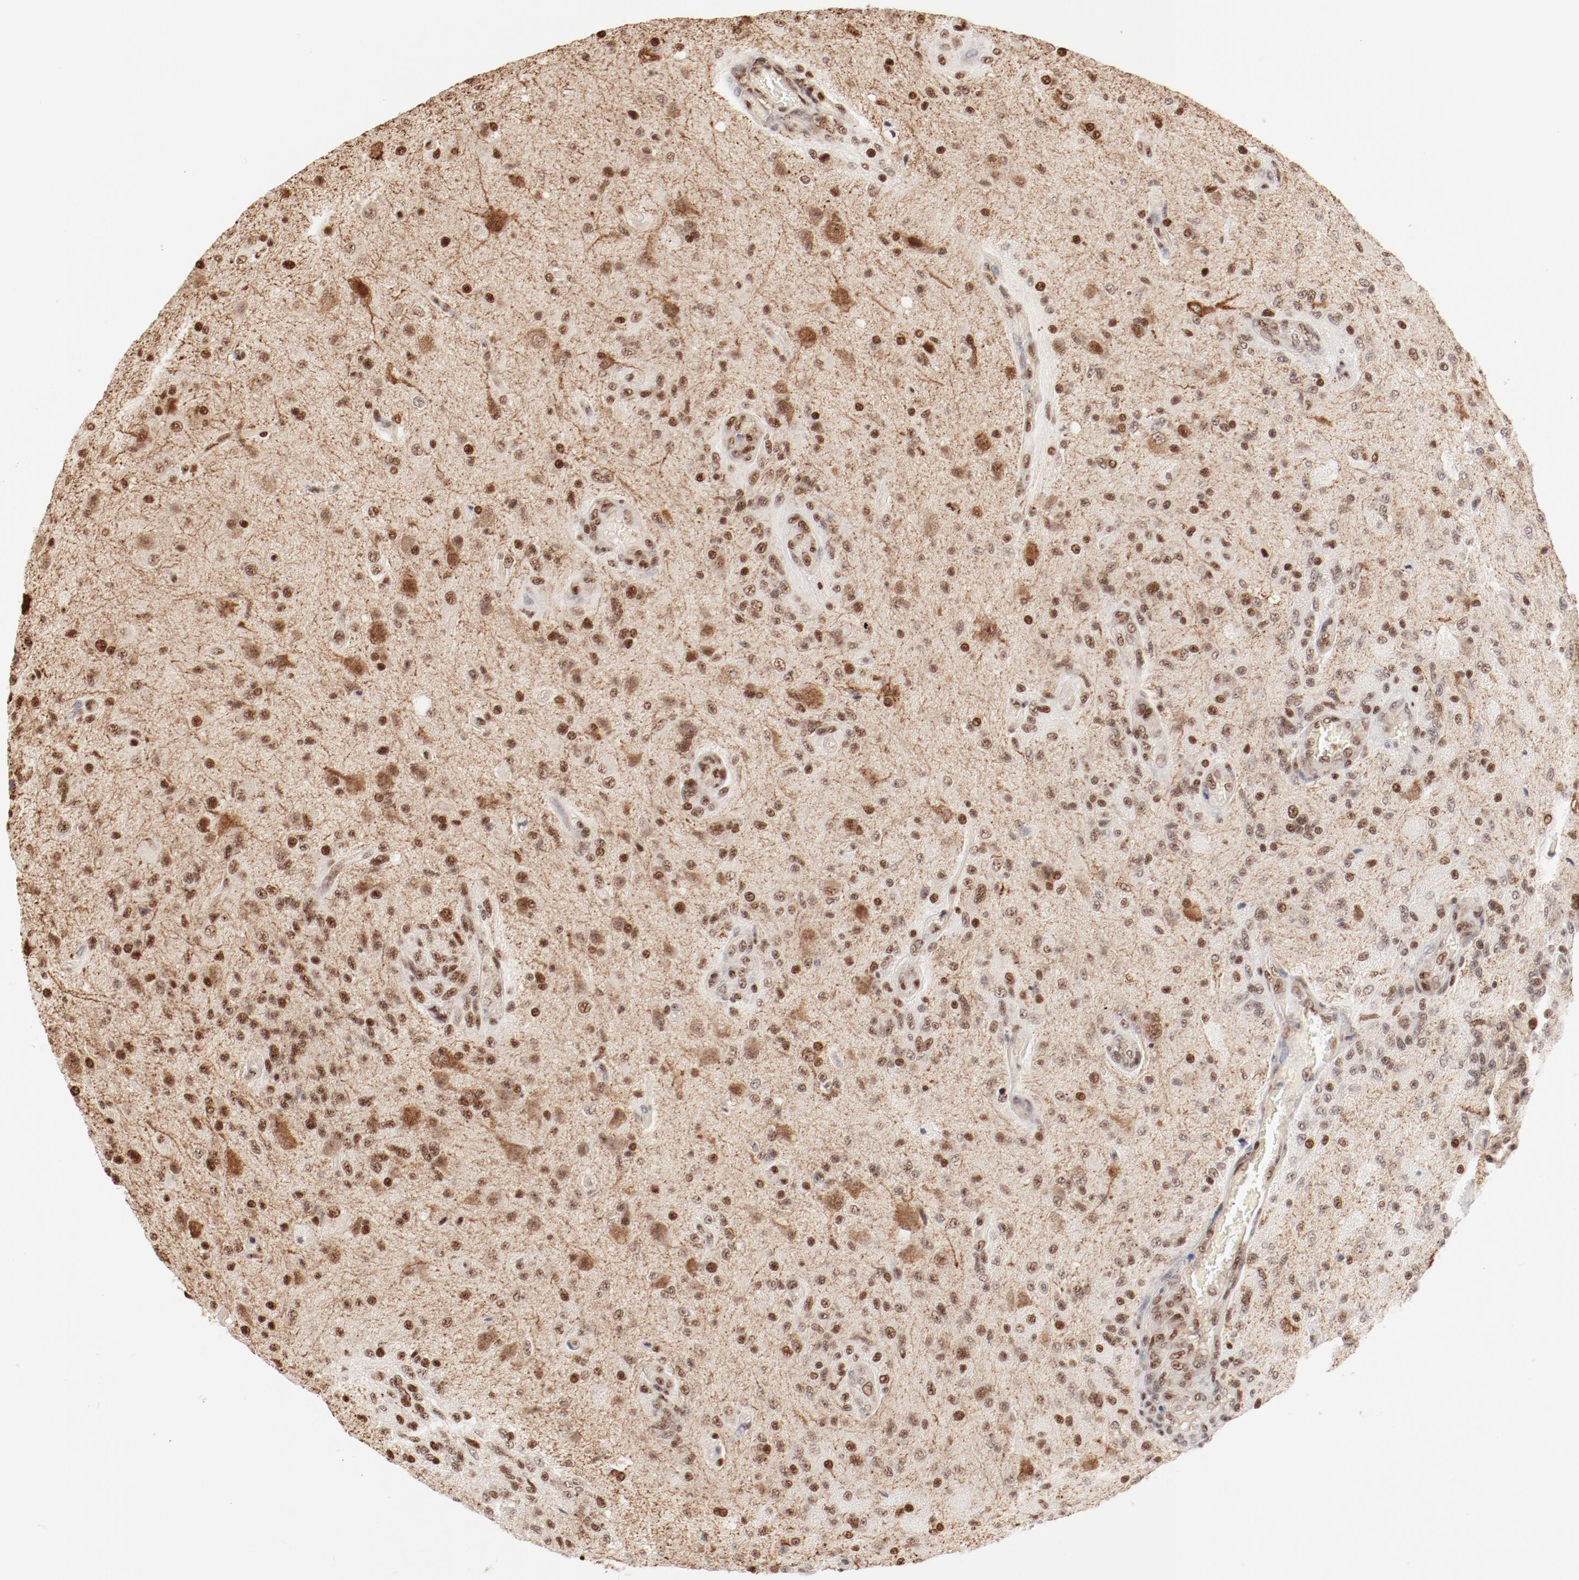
{"staining": {"intensity": "moderate", "quantity": ">75%", "location": "nuclear"}, "tissue": "glioma", "cell_type": "Tumor cells", "image_type": "cancer", "snomed": [{"axis": "morphology", "description": "Normal tissue, NOS"}, {"axis": "morphology", "description": "Glioma, malignant, High grade"}, {"axis": "topography", "description": "Cerebral cortex"}], "caption": "IHC photomicrograph of neoplastic tissue: human malignant glioma (high-grade) stained using immunohistochemistry exhibits medium levels of moderate protein expression localized specifically in the nuclear of tumor cells, appearing as a nuclear brown color.", "gene": "FAM50A", "patient": {"sex": "male", "age": 77}}